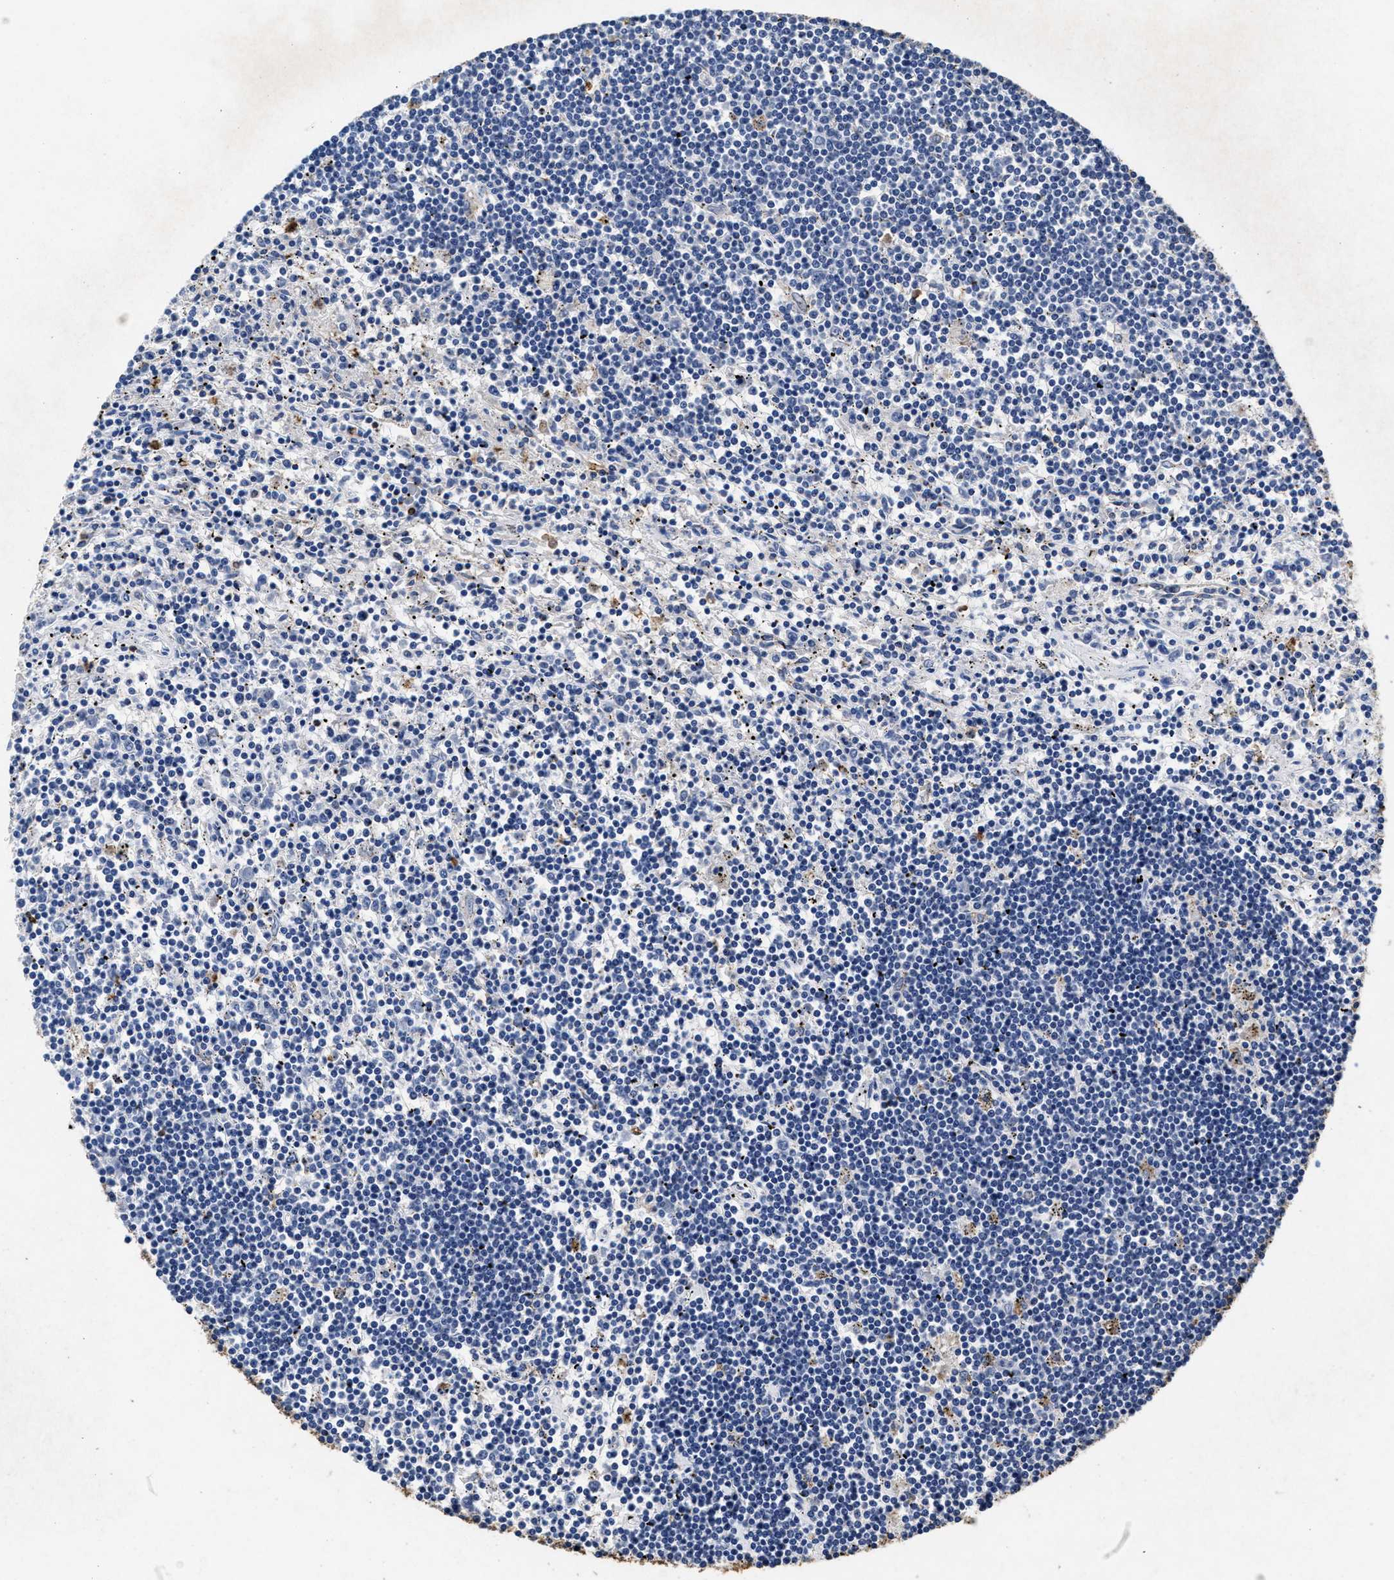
{"staining": {"intensity": "negative", "quantity": "none", "location": "none"}, "tissue": "lymphoma", "cell_type": "Tumor cells", "image_type": "cancer", "snomed": [{"axis": "morphology", "description": "Malignant lymphoma, non-Hodgkin's type, Low grade"}, {"axis": "topography", "description": "Spleen"}], "caption": "DAB immunohistochemical staining of lymphoma reveals no significant staining in tumor cells.", "gene": "LTB4R2", "patient": {"sex": "male", "age": 76}}